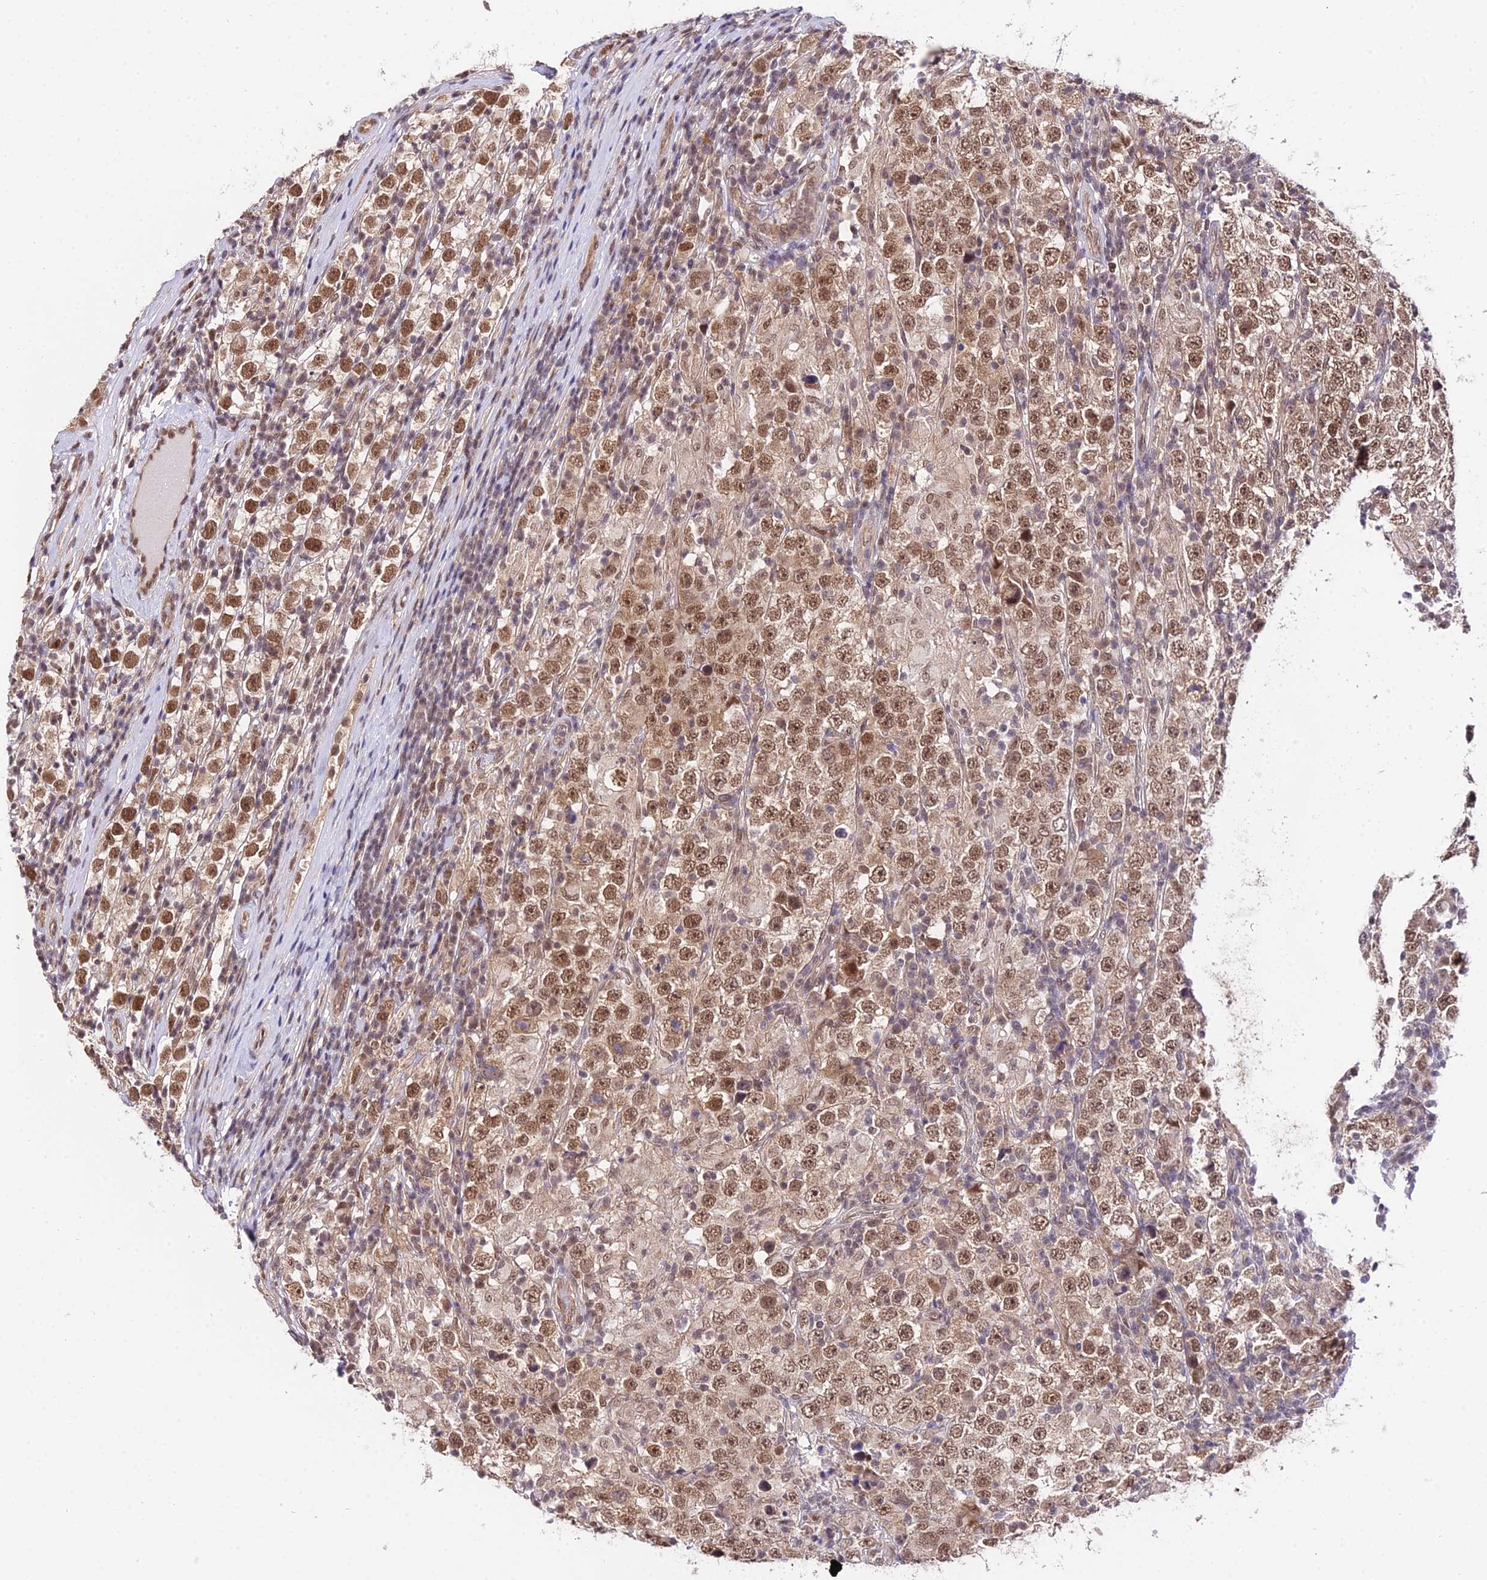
{"staining": {"intensity": "moderate", "quantity": ">75%", "location": "nuclear"}, "tissue": "testis cancer", "cell_type": "Tumor cells", "image_type": "cancer", "snomed": [{"axis": "morphology", "description": "Normal tissue, NOS"}, {"axis": "morphology", "description": "Urothelial carcinoma, High grade"}, {"axis": "morphology", "description": "Seminoma, NOS"}, {"axis": "morphology", "description": "Carcinoma, Embryonal, NOS"}, {"axis": "topography", "description": "Urinary bladder"}, {"axis": "topography", "description": "Testis"}], "caption": "The immunohistochemical stain highlights moderate nuclear expression in tumor cells of high-grade urothelial carcinoma (testis) tissue.", "gene": "POLR2I", "patient": {"sex": "male", "age": 41}}